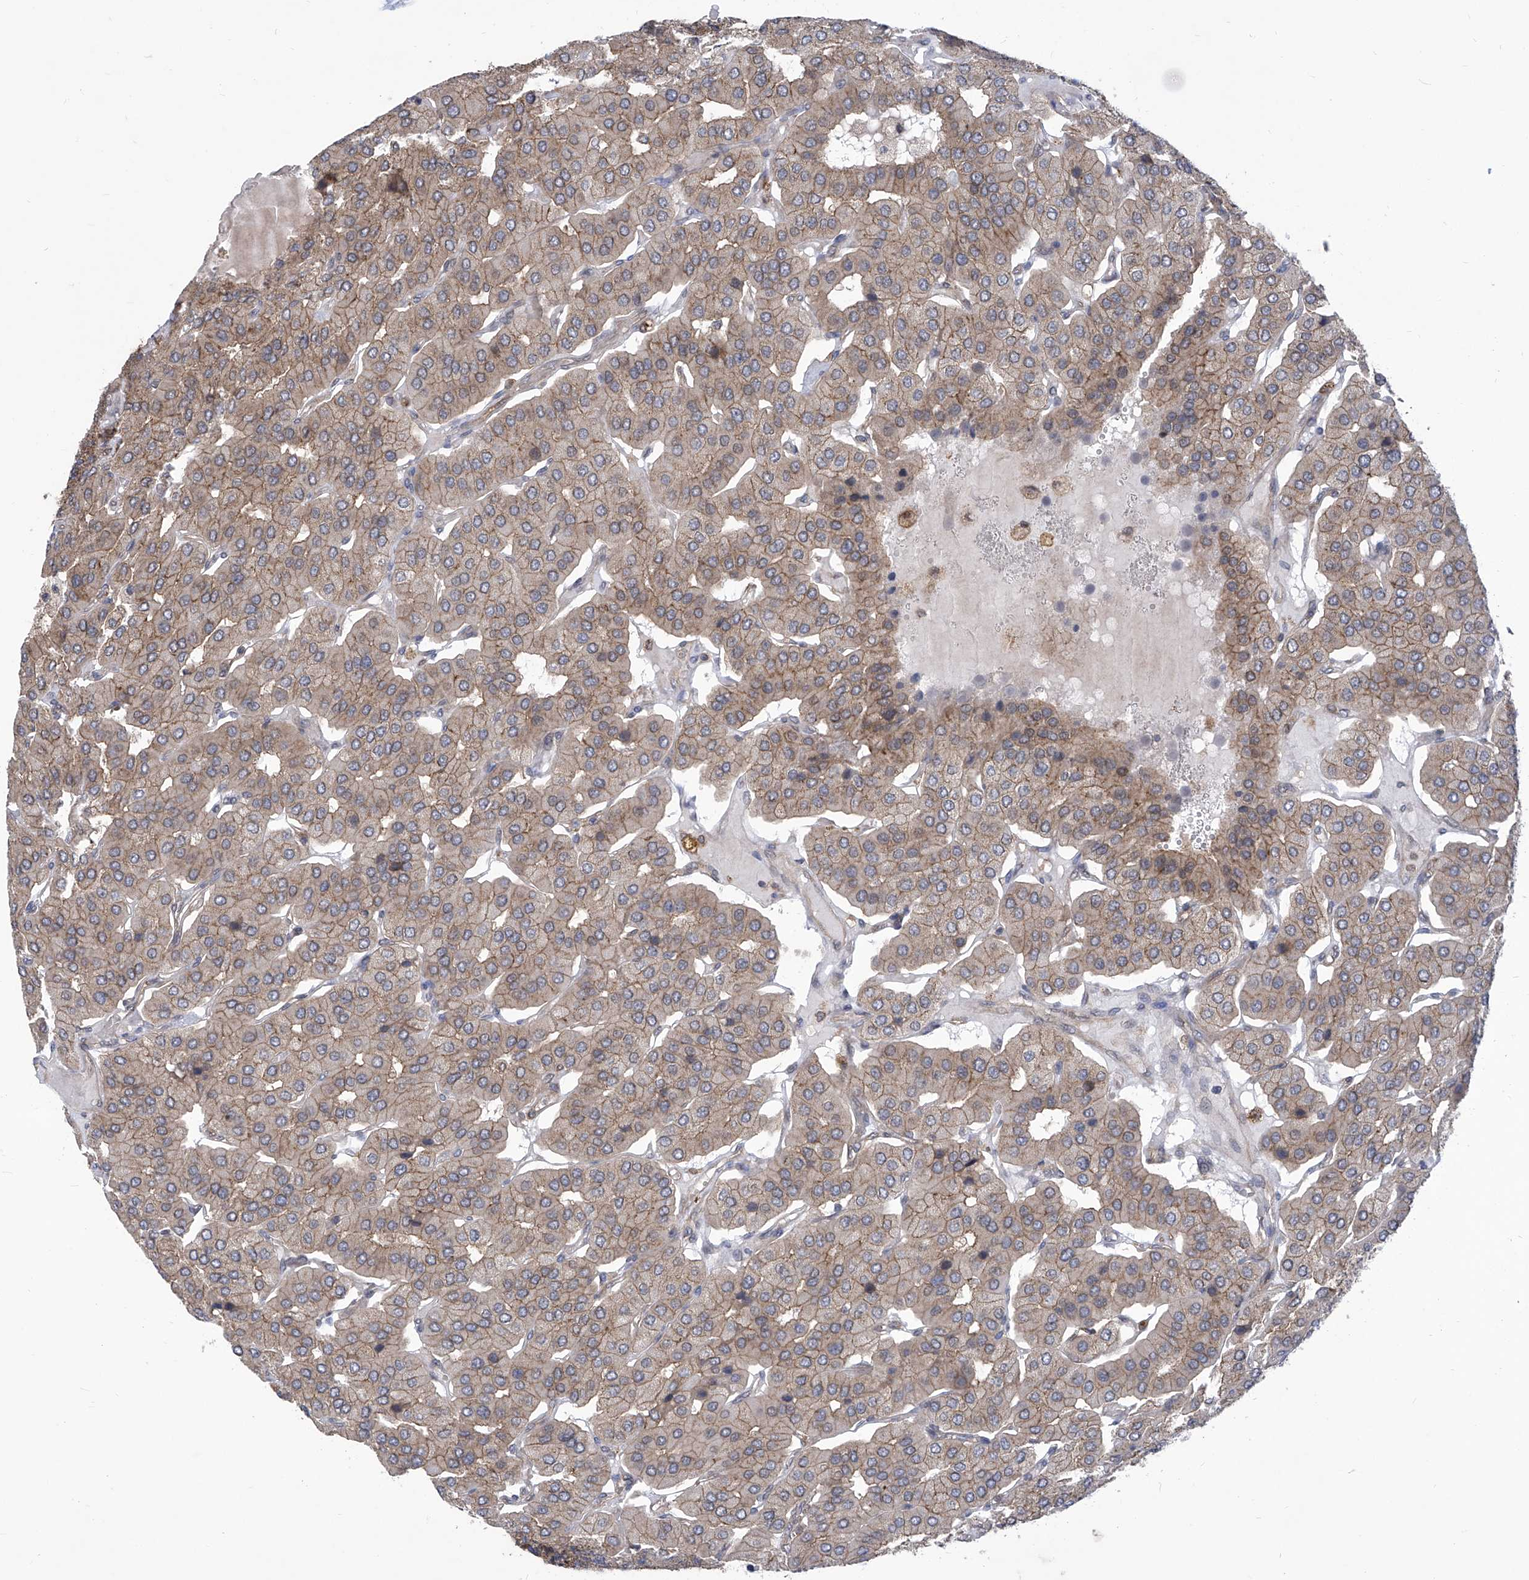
{"staining": {"intensity": "weak", "quantity": "25%-75%", "location": "cytoplasmic/membranous"}, "tissue": "parathyroid gland", "cell_type": "Glandular cells", "image_type": "normal", "snomed": [{"axis": "morphology", "description": "Normal tissue, NOS"}, {"axis": "morphology", "description": "Adenoma, NOS"}, {"axis": "topography", "description": "Parathyroid gland"}], "caption": "DAB (3,3'-diaminobenzidine) immunohistochemical staining of benign human parathyroid gland exhibits weak cytoplasmic/membranous protein expression in approximately 25%-75% of glandular cells. Nuclei are stained in blue.", "gene": "EIF3M", "patient": {"sex": "female", "age": 86}}